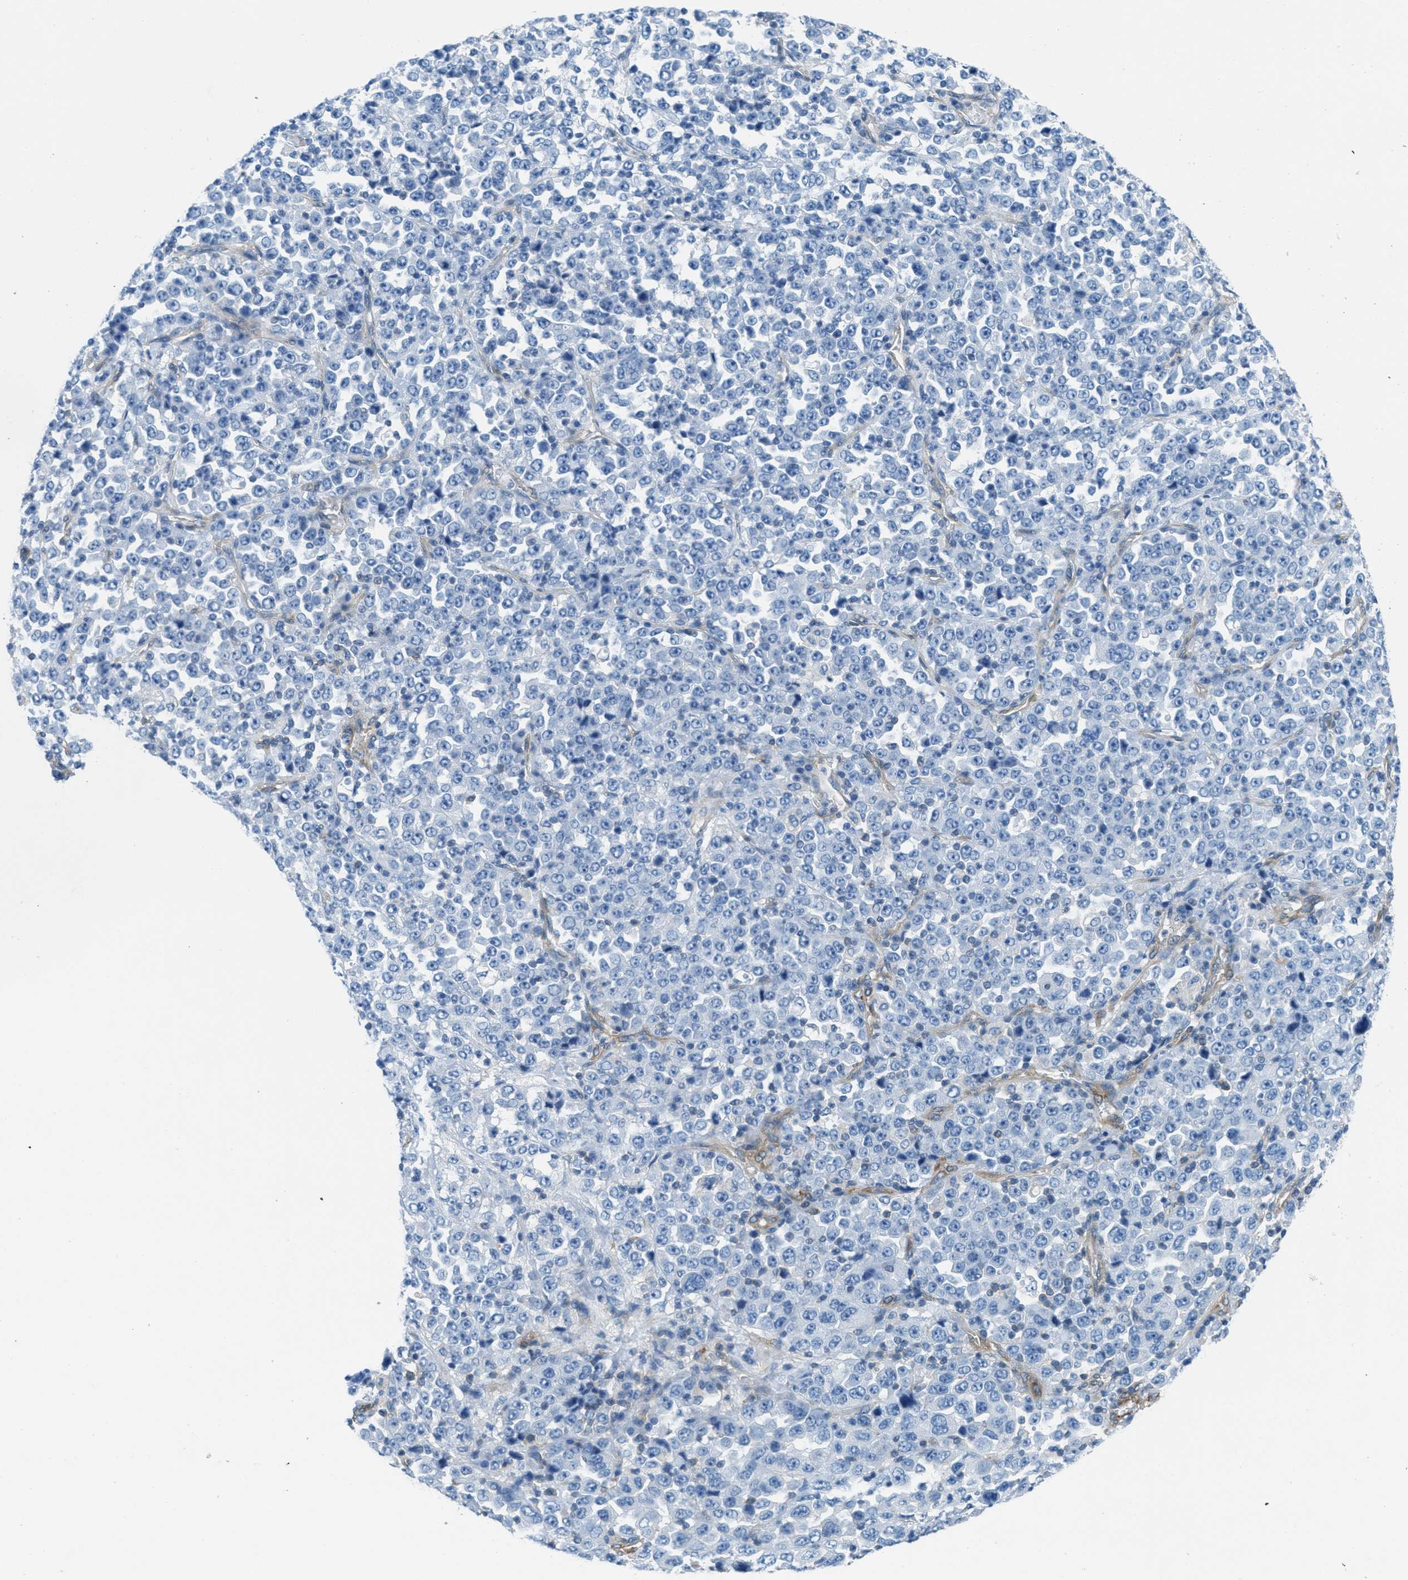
{"staining": {"intensity": "negative", "quantity": "none", "location": "none"}, "tissue": "stomach cancer", "cell_type": "Tumor cells", "image_type": "cancer", "snomed": [{"axis": "morphology", "description": "Normal tissue, NOS"}, {"axis": "morphology", "description": "Adenocarcinoma, NOS"}, {"axis": "topography", "description": "Stomach, upper"}, {"axis": "topography", "description": "Stomach"}], "caption": "Tumor cells are negative for brown protein staining in stomach cancer.", "gene": "MAPRE2", "patient": {"sex": "male", "age": 59}}